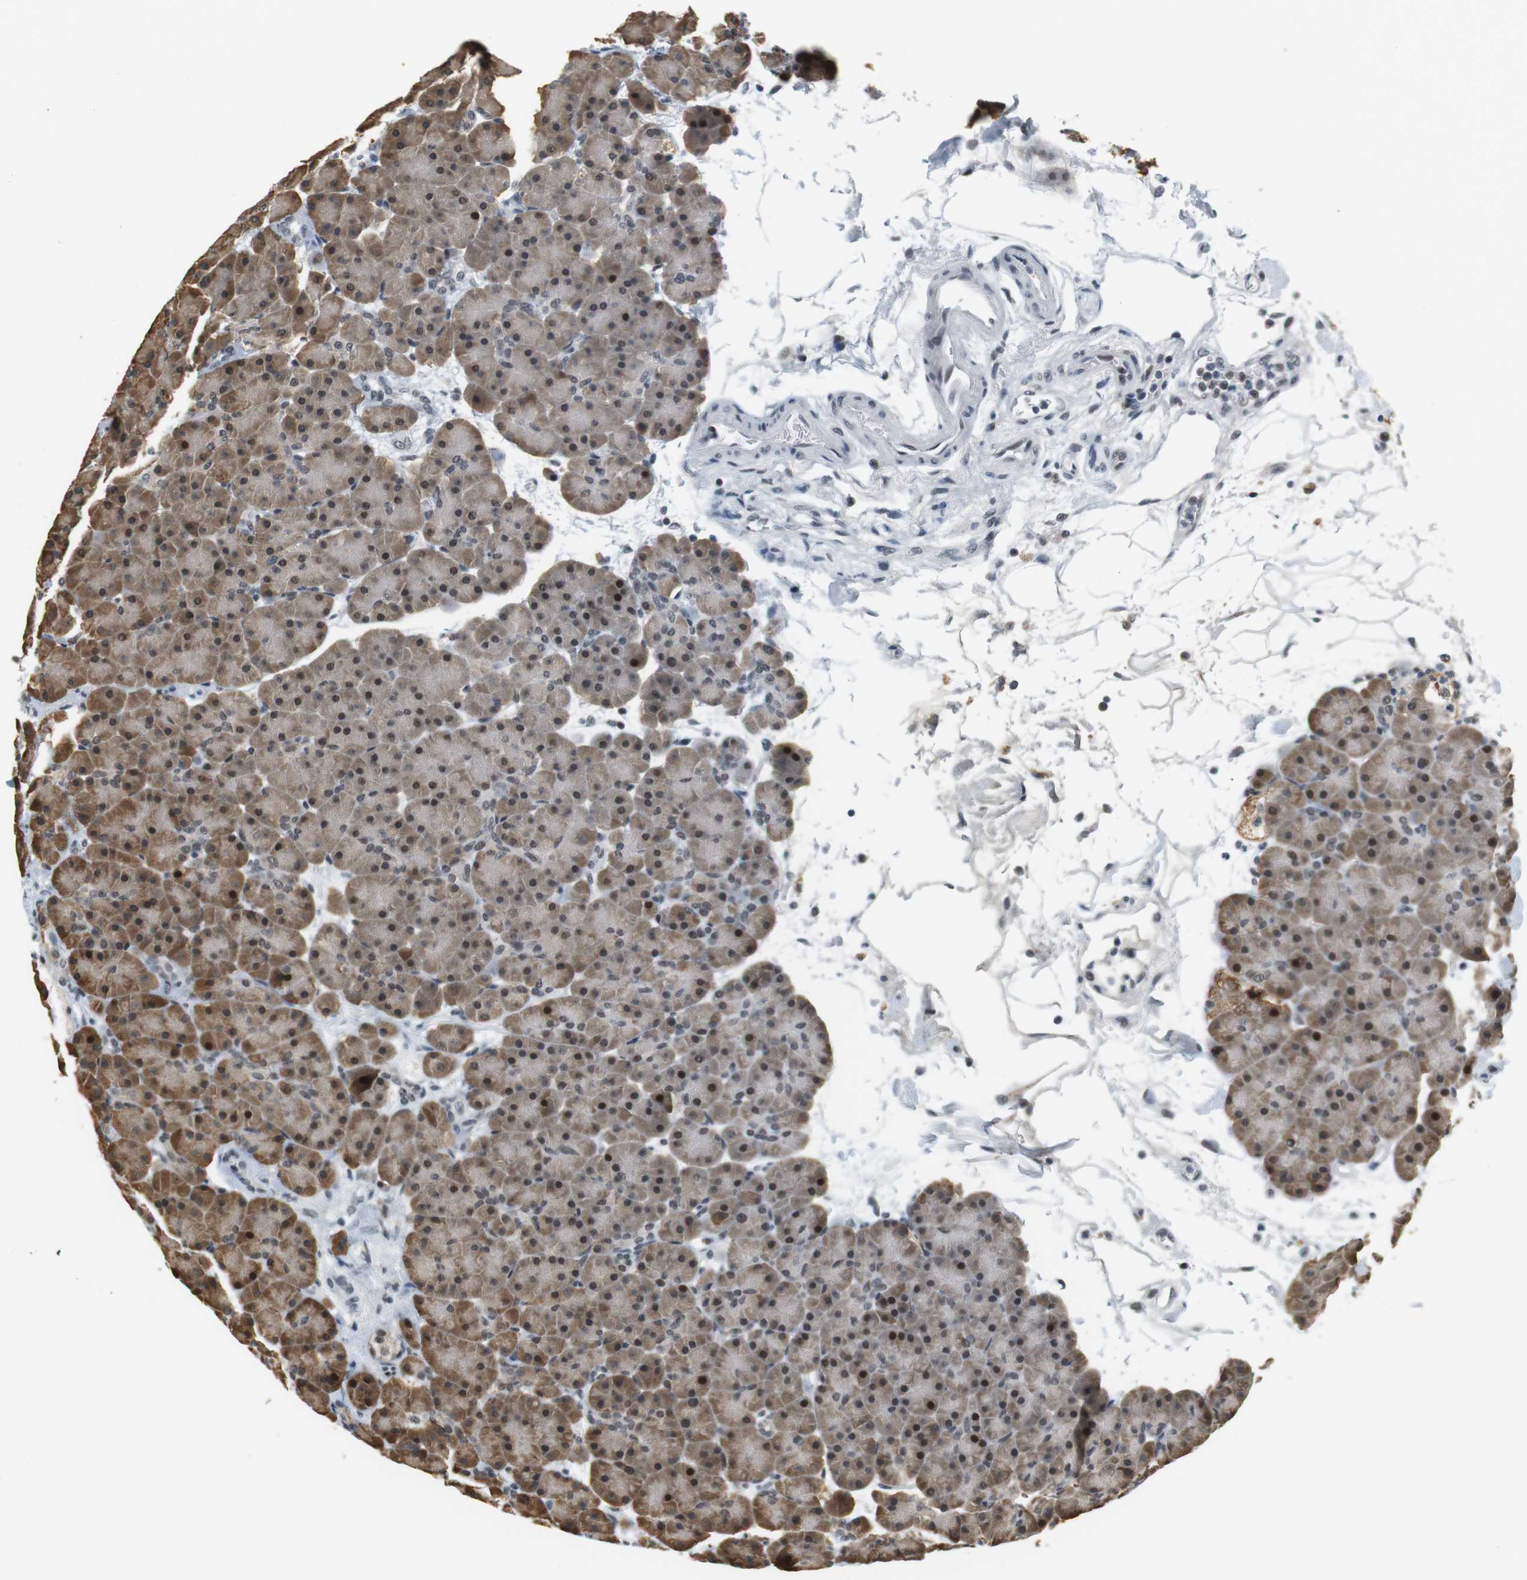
{"staining": {"intensity": "moderate", "quantity": ">75%", "location": "cytoplasmic/membranous,nuclear"}, "tissue": "pancreas", "cell_type": "Exocrine glandular cells", "image_type": "normal", "snomed": [{"axis": "morphology", "description": "Normal tissue, NOS"}, {"axis": "topography", "description": "Pancreas"}], "caption": "Protein expression by immunohistochemistry (IHC) exhibits moderate cytoplasmic/membranous,nuclear positivity in approximately >75% of exocrine glandular cells in benign pancreas.", "gene": "RNF38", "patient": {"sex": "male", "age": 66}}